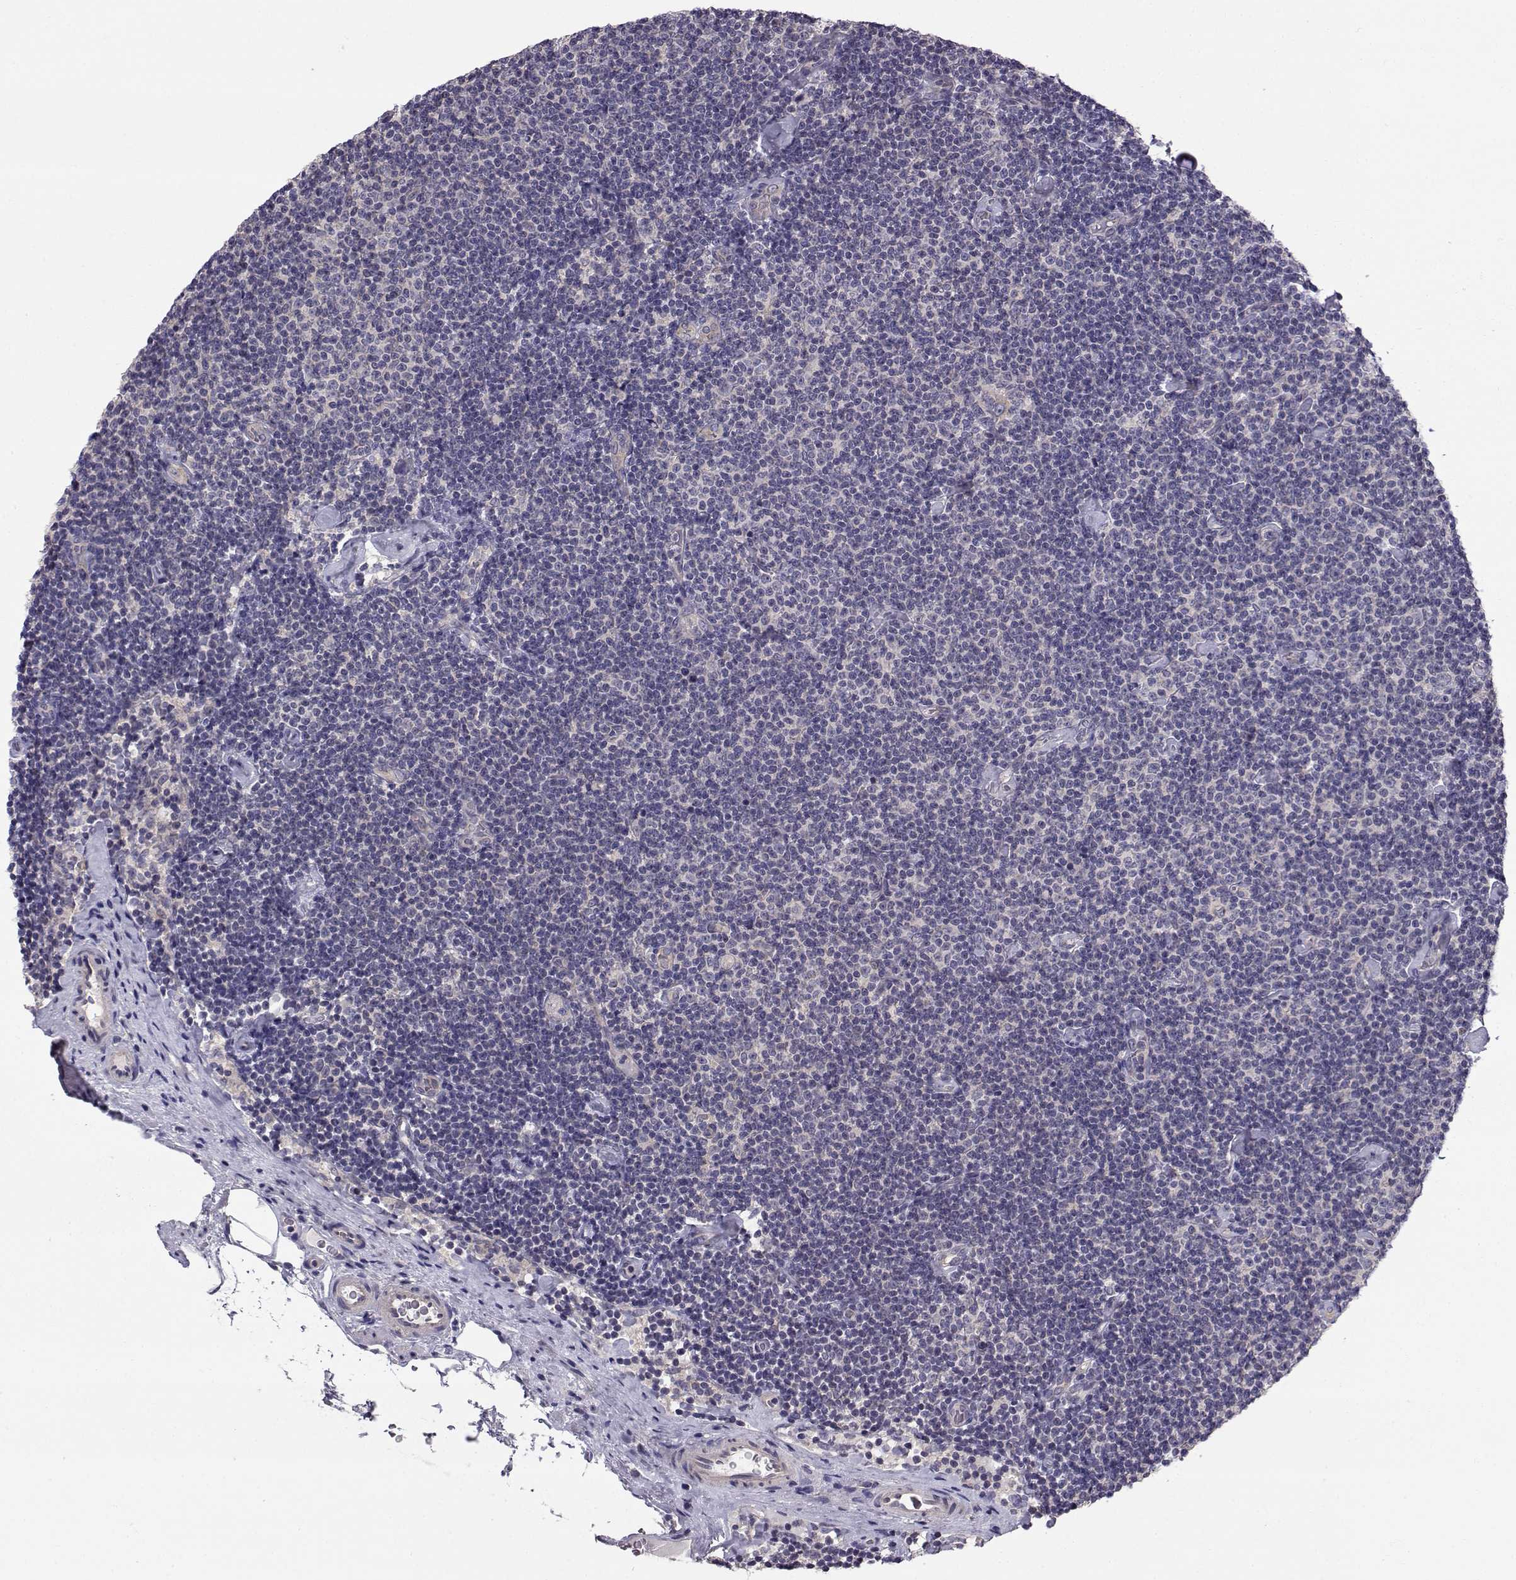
{"staining": {"intensity": "negative", "quantity": "none", "location": "none"}, "tissue": "lymphoma", "cell_type": "Tumor cells", "image_type": "cancer", "snomed": [{"axis": "morphology", "description": "Malignant lymphoma, non-Hodgkin's type, Low grade"}, {"axis": "topography", "description": "Lymph node"}], "caption": "Protein analysis of lymphoma shows no significant expression in tumor cells. The staining was performed using DAB to visualize the protein expression in brown, while the nuclei were stained in blue with hematoxylin (Magnification: 20x).", "gene": "PEX5L", "patient": {"sex": "male", "age": 81}}